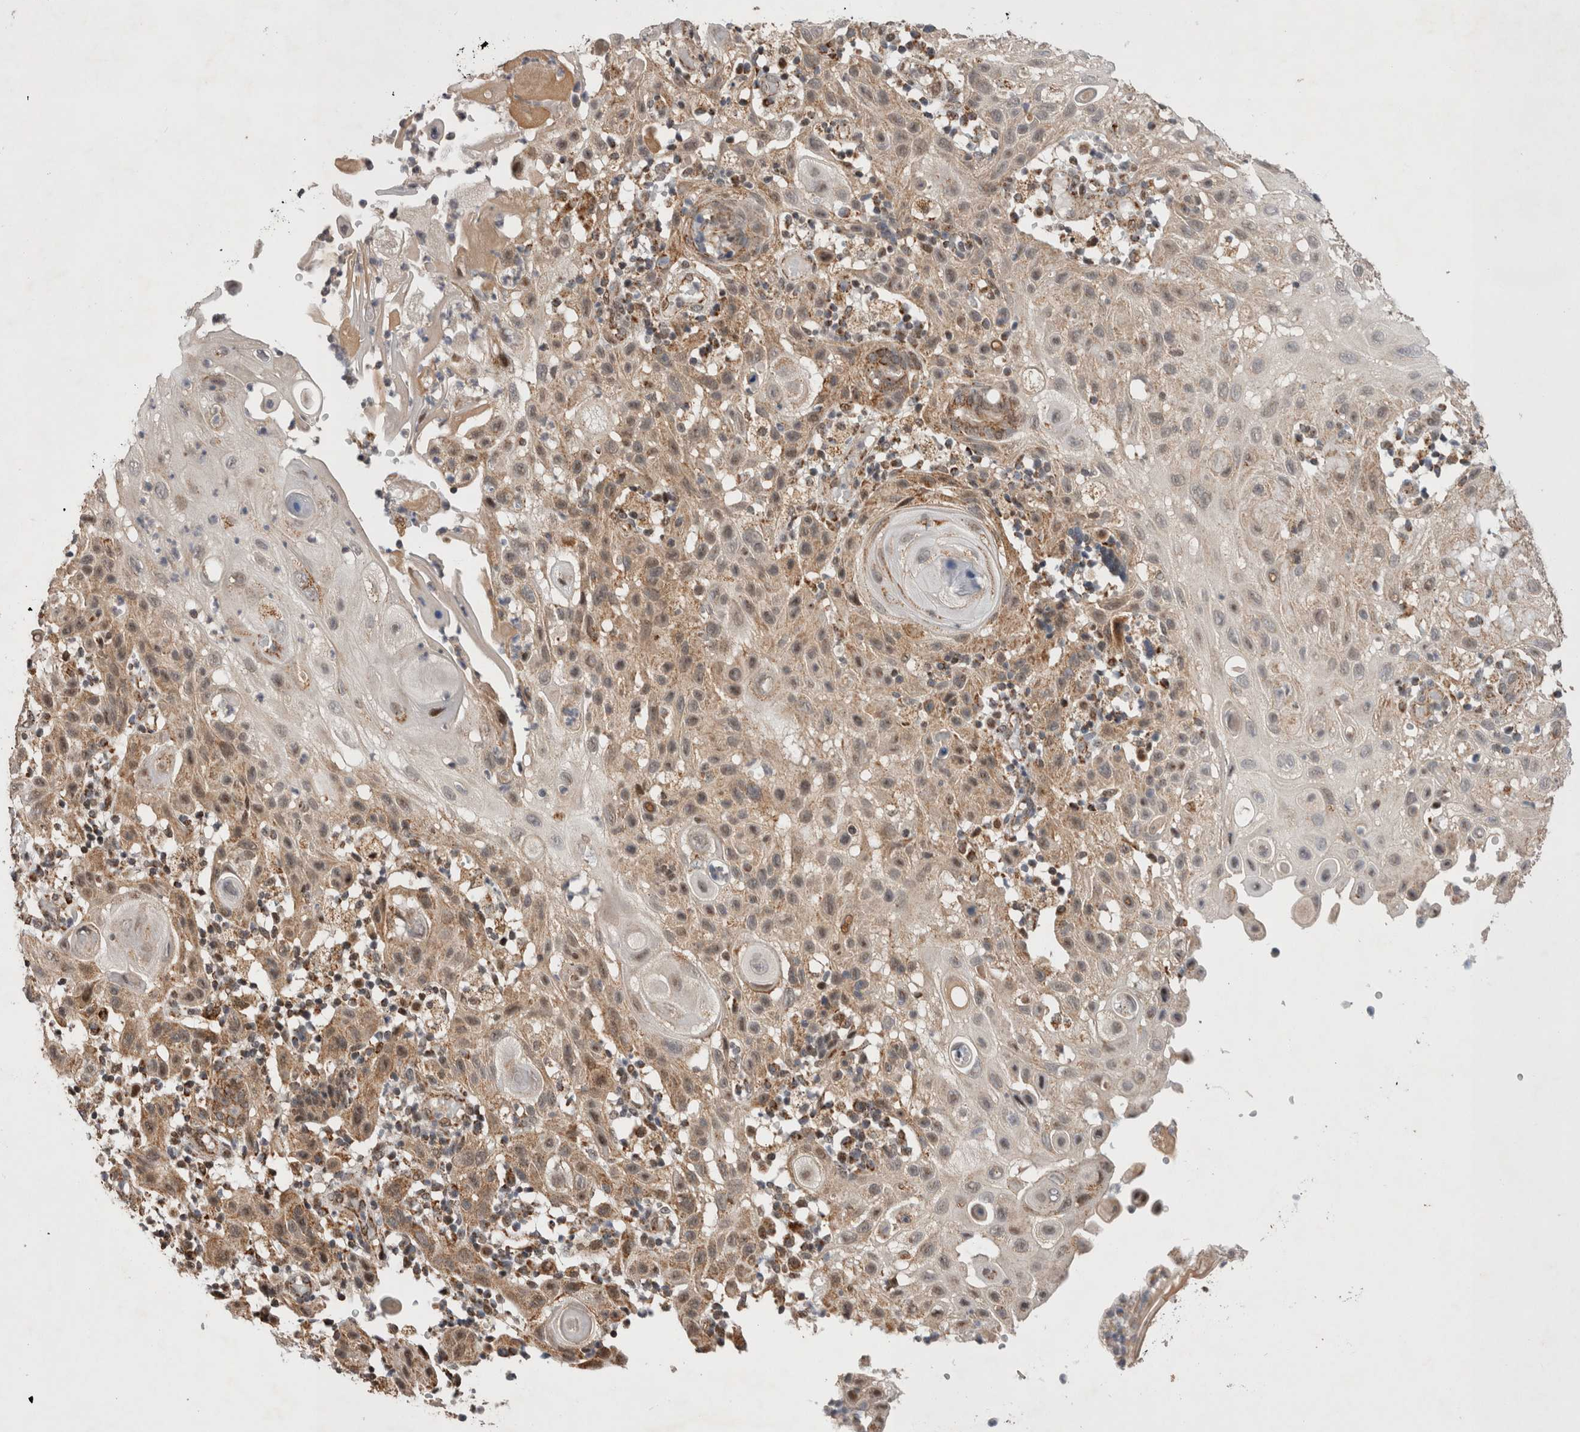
{"staining": {"intensity": "weak", "quantity": ">75%", "location": "cytoplasmic/membranous"}, "tissue": "skin cancer", "cell_type": "Tumor cells", "image_type": "cancer", "snomed": [{"axis": "morphology", "description": "Normal tissue, NOS"}, {"axis": "morphology", "description": "Squamous cell carcinoma, NOS"}, {"axis": "topography", "description": "Skin"}], "caption": "The histopathology image shows immunohistochemical staining of skin cancer. There is weak cytoplasmic/membranous staining is appreciated in about >75% of tumor cells.", "gene": "MRPL37", "patient": {"sex": "female", "age": 96}}